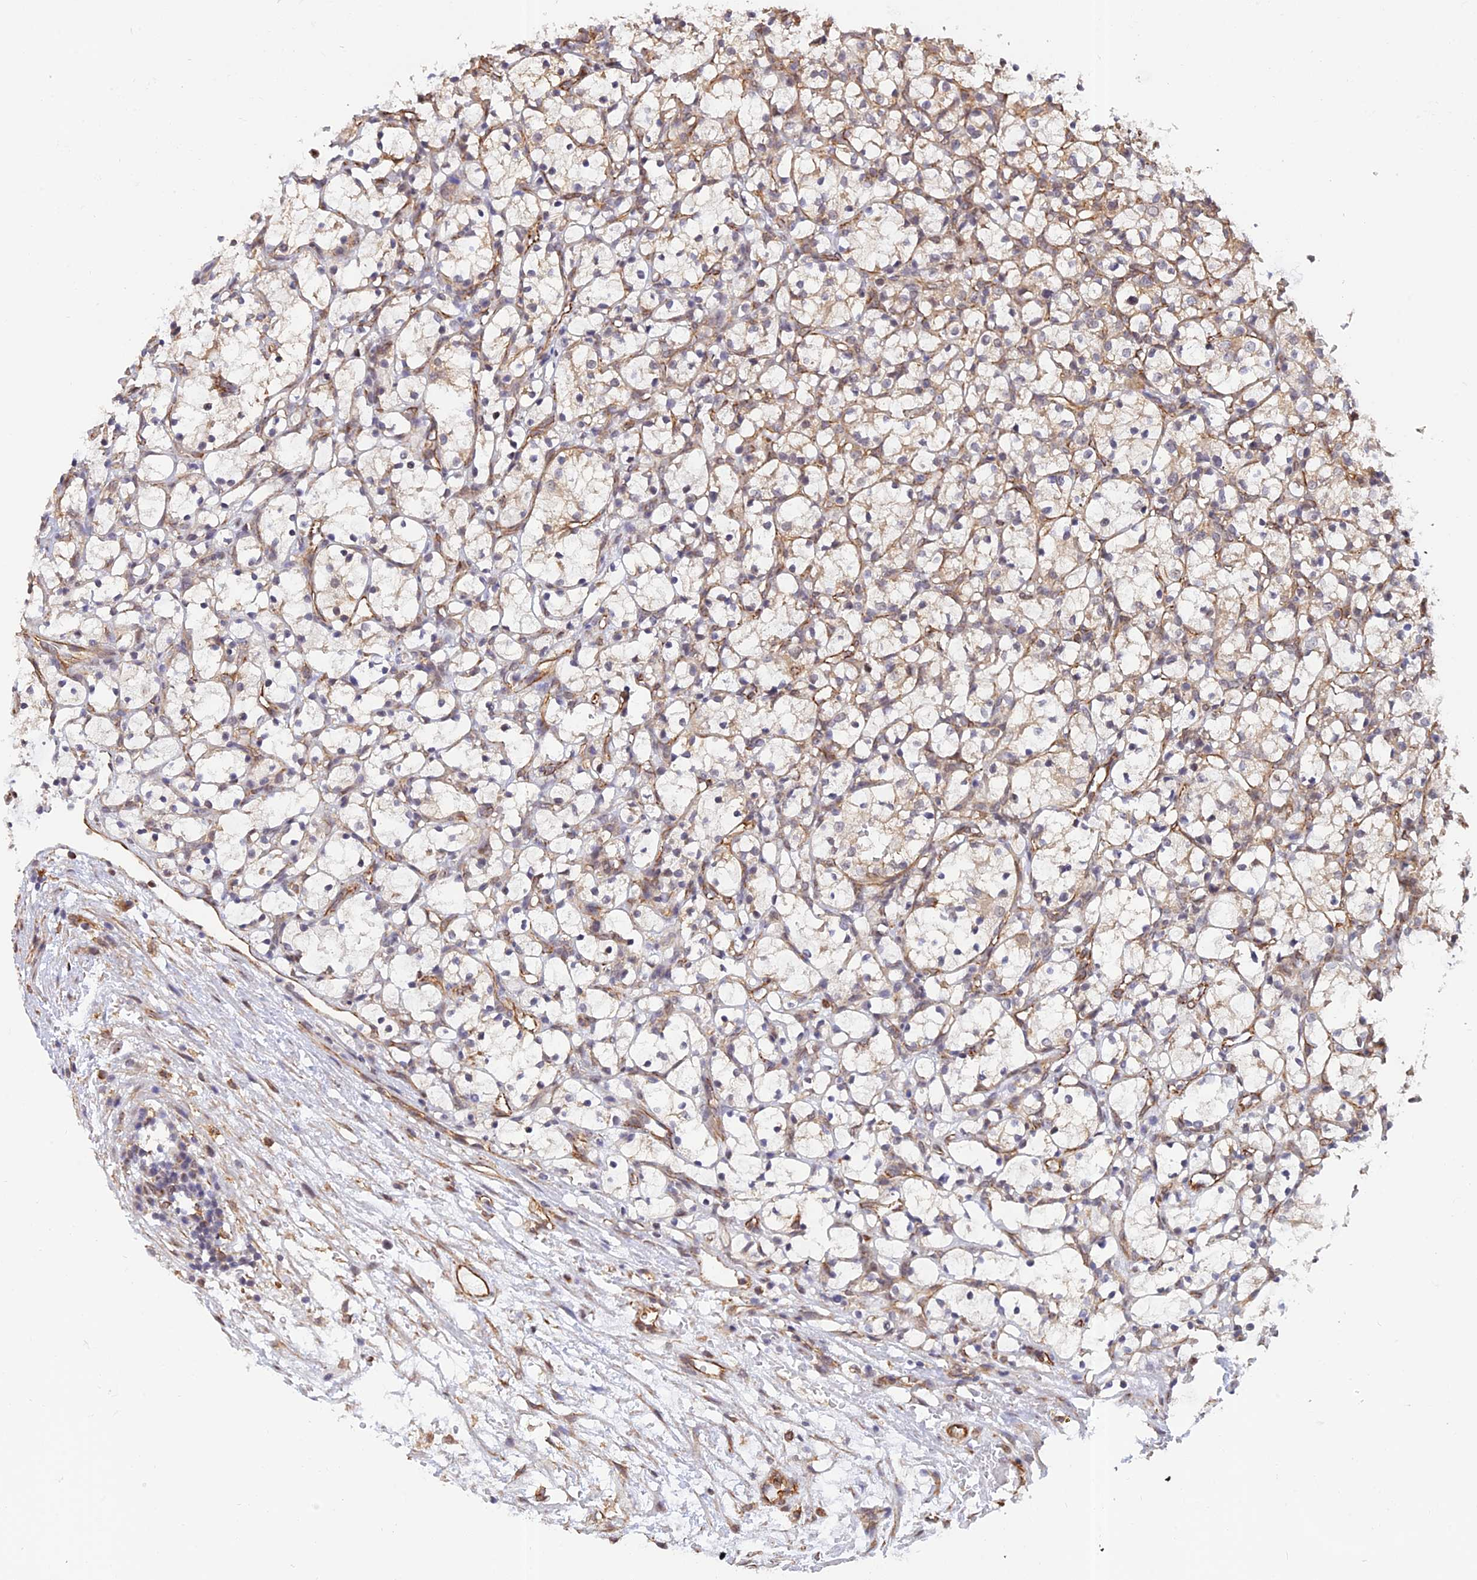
{"staining": {"intensity": "negative", "quantity": "none", "location": "none"}, "tissue": "renal cancer", "cell_type": "Tumor cells", "image_type": "cancer", "snomed": [{"axis": "morphology", "description": "Adenocarcinoma, NOS"}, {"axis": "topography", "description": "Kidney"}], "caption": "High magnification brightfield microscopy of renal cancer stained with DAB (brown) and counterstained with hematoxylin (blue): tumor cells show no significant positivity.", "gene": "PAGR1", "patient": {"sex": "female", "age": 69}}